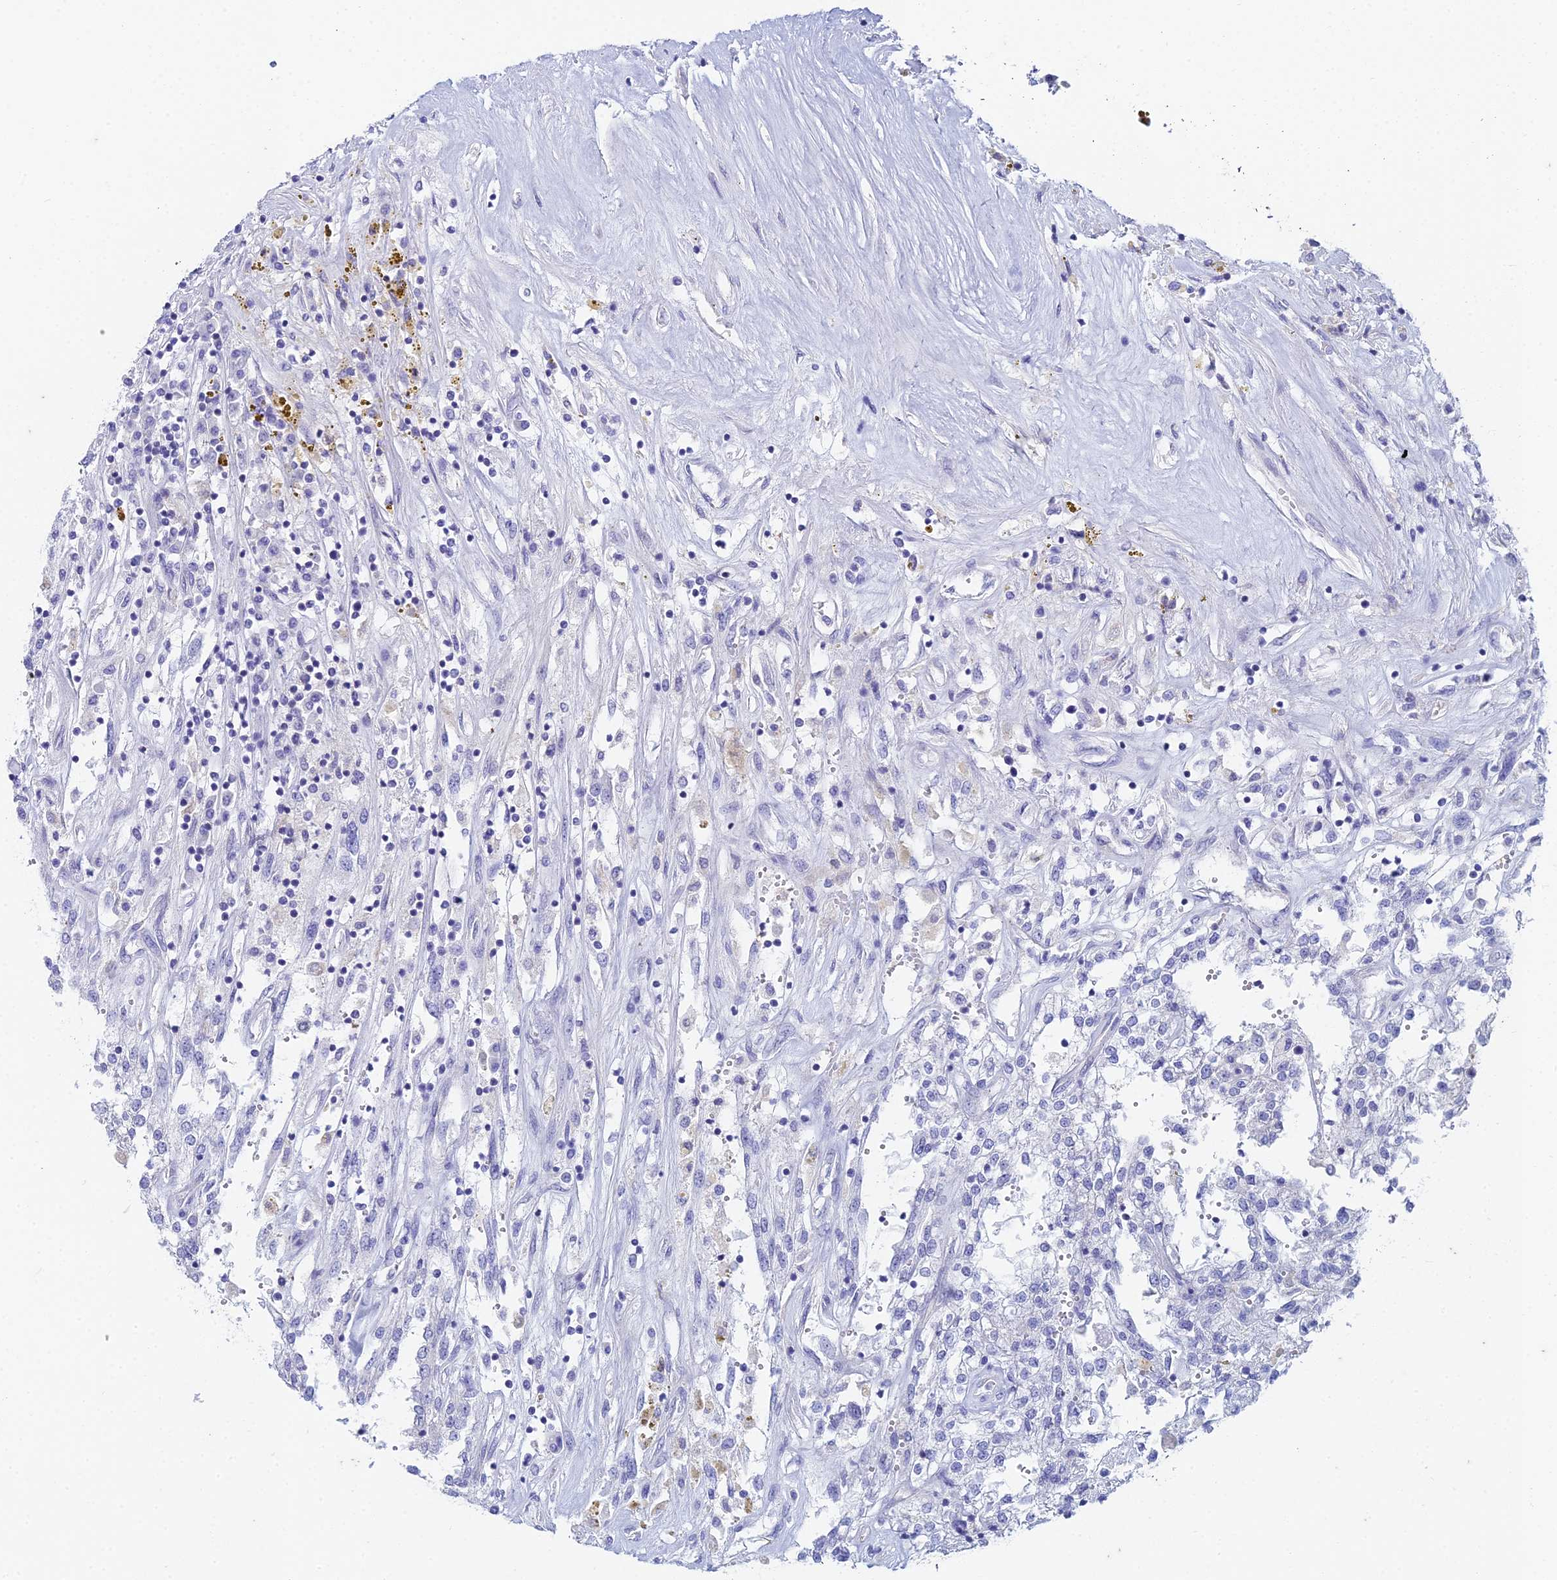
{"staining": {"intensity": "negative", "quantity": "none", "location": "none"}, "tissue": "renal cancer", "cell_type": "Tumor cells", "image_type": "cancer", "snomed": [{"axis": "morphology", "description": "Adenocarcinoma, NOS"}, {"axis": "topography", "description": "Kidney"}], "caption": "IHC of renal cancer demonstrates no expression in tumor cells.", "gene": "EEF2KMT", "patient": {"sex": "female", "age": 52}}